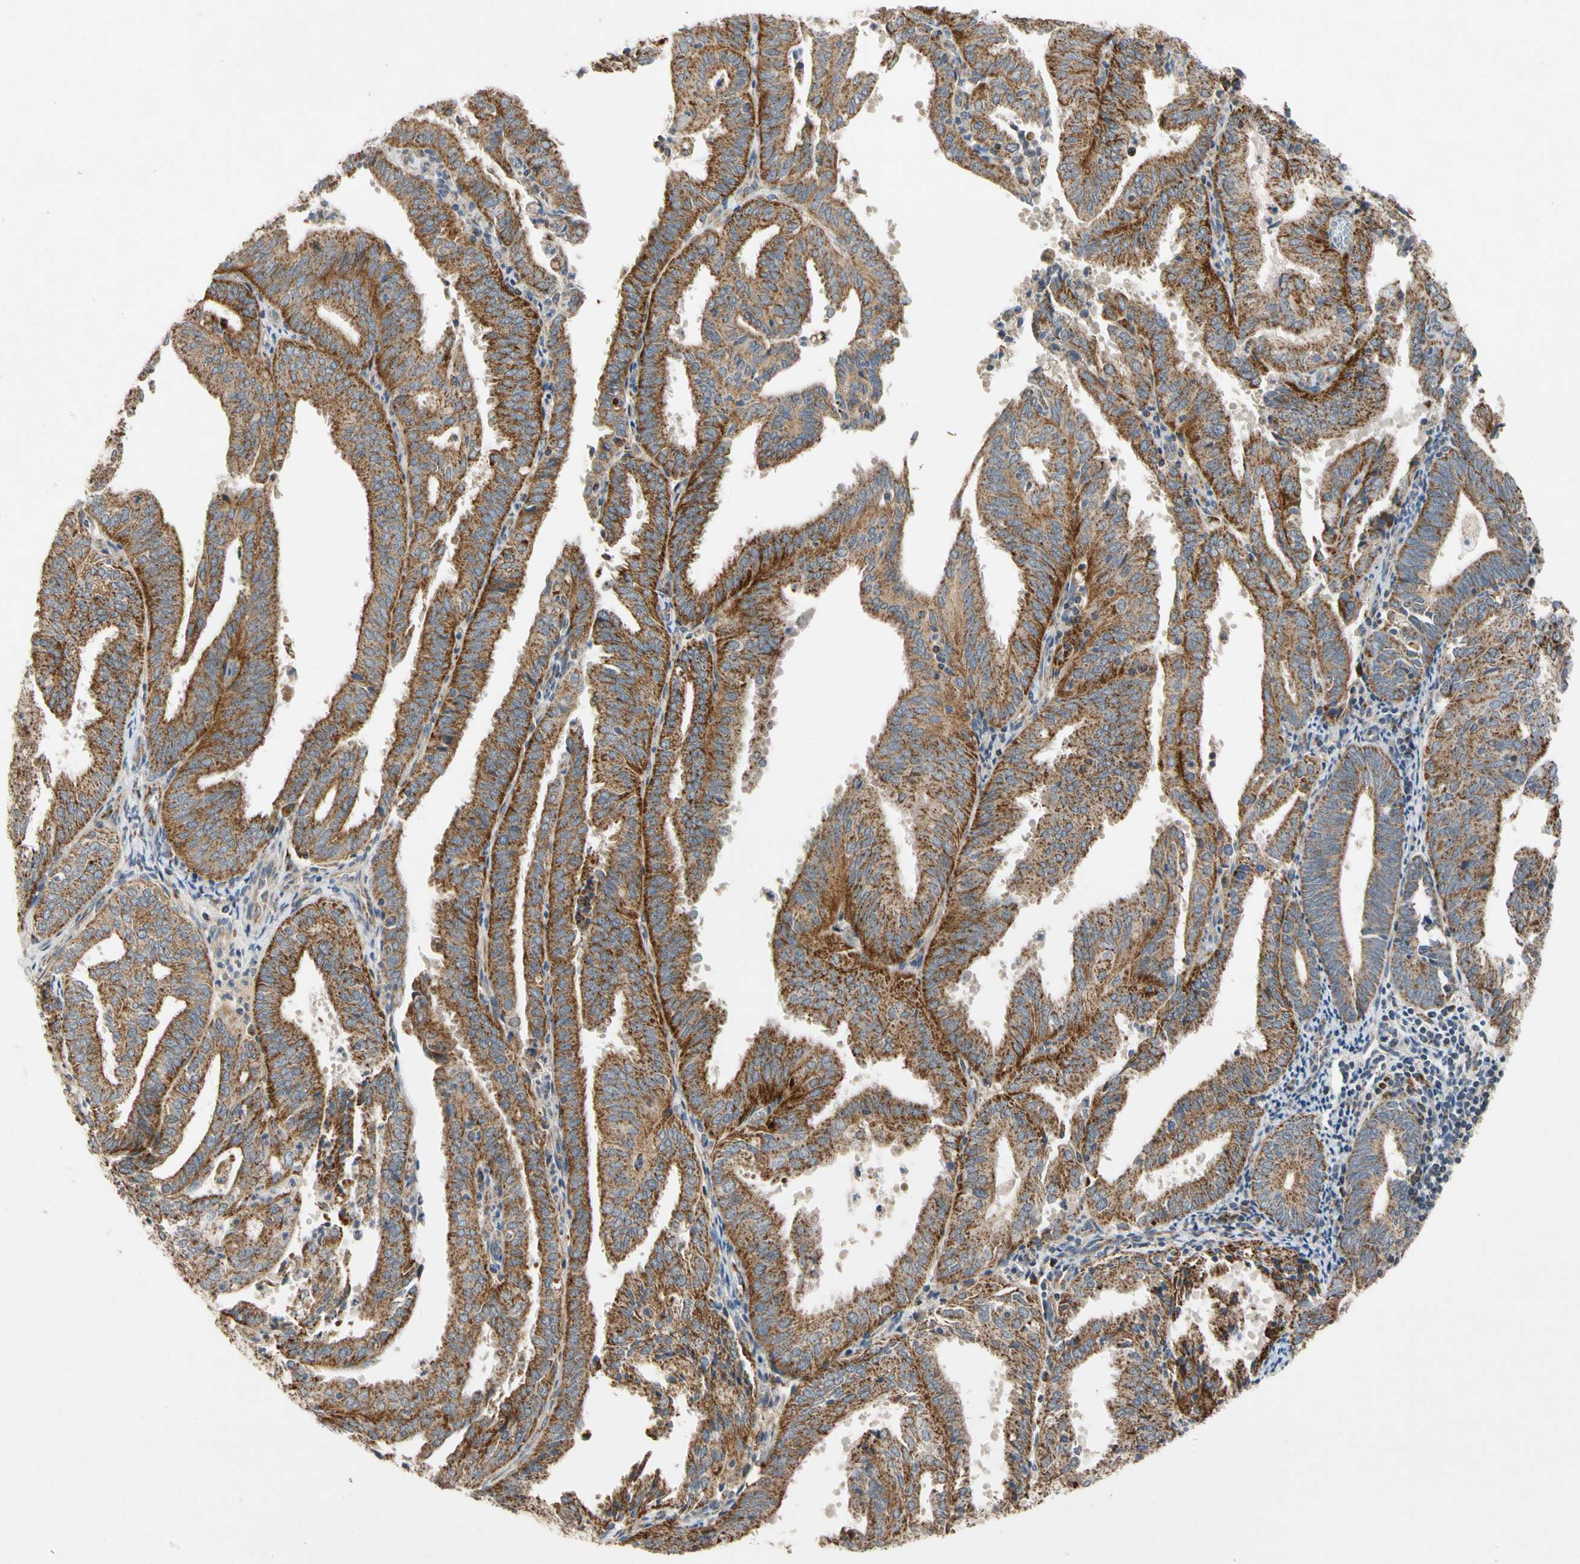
{"staining": {"intensity": "strong", "quantity": ">75%", "location": "cytoplasmic/membranous"}, "tissue": "endometrial cancer", "cell_type": "Tumor cells", "image_type": "cancer", "snomed": [{"axis": "morphology", "description": "Adenocarcinoma, NOS"}, {"axis": "topography", "description": "Uterus"}], "caption": "DAB (3,3'-diaminobenzidine) immunohistochemical staining of human adenocarcinoma (endometrial) displays strong cytoplasmic/membranous protein positivity in about >75% of tumor cells.", "gene": "GPD2", "patient": {"sex": "female", "age": 60}}